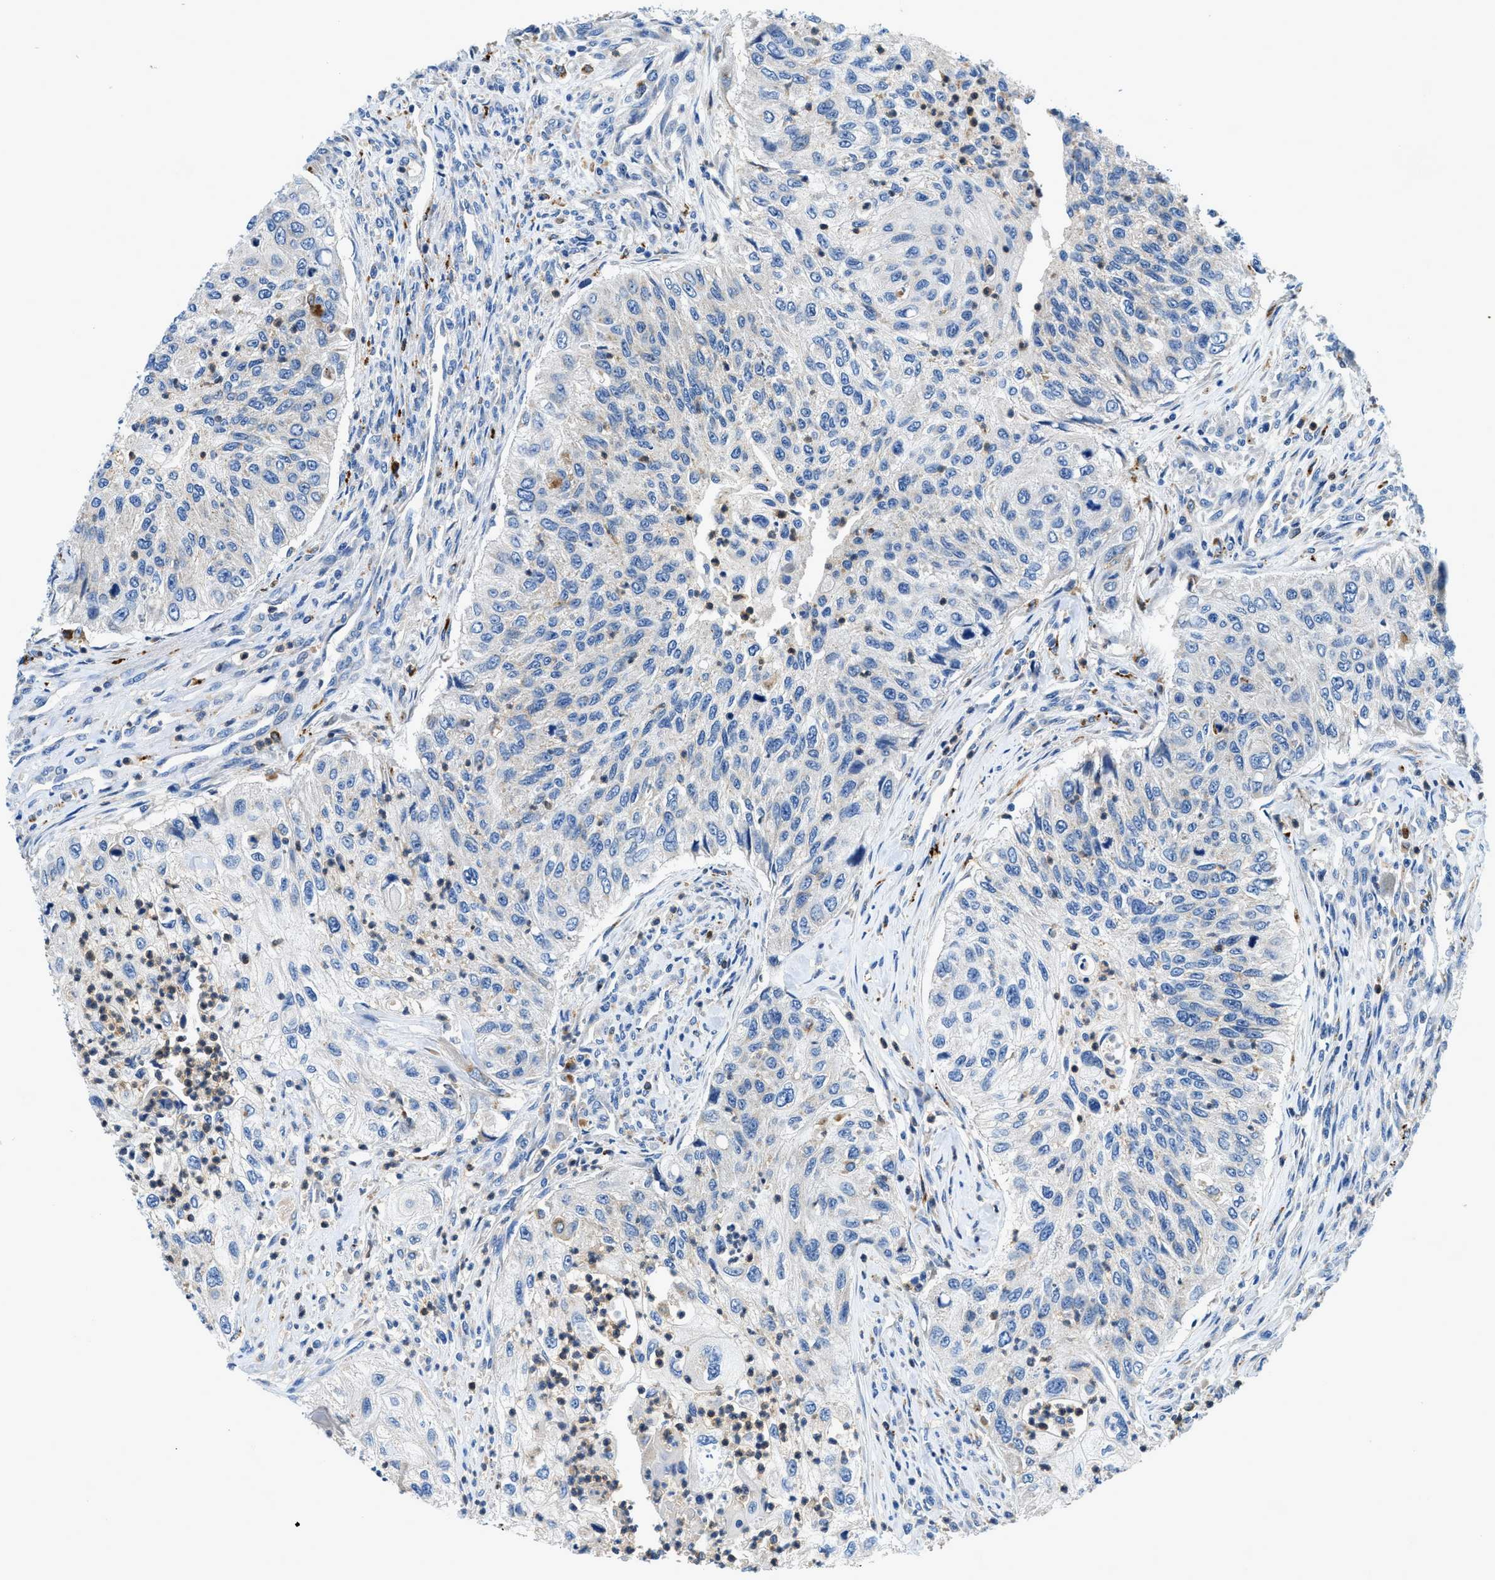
{"staining": {"intensity": "negative", "quantity": "none", "location": "none"}, "tissue": "urothelial cancer", "cell_type": "Tumor cells", "image_type": "cancer", "snomed": [{"axis": "morphology", "description": "Urothelial carcinoma, High grade"}, {"axis": "topography", "description": "Urinary bladder"}], "caption": "Tumor cells show no significant positivity in urothelial cancer.", "gene": "ADGRE3", "patient": {"sex": "female", "age": 60}}